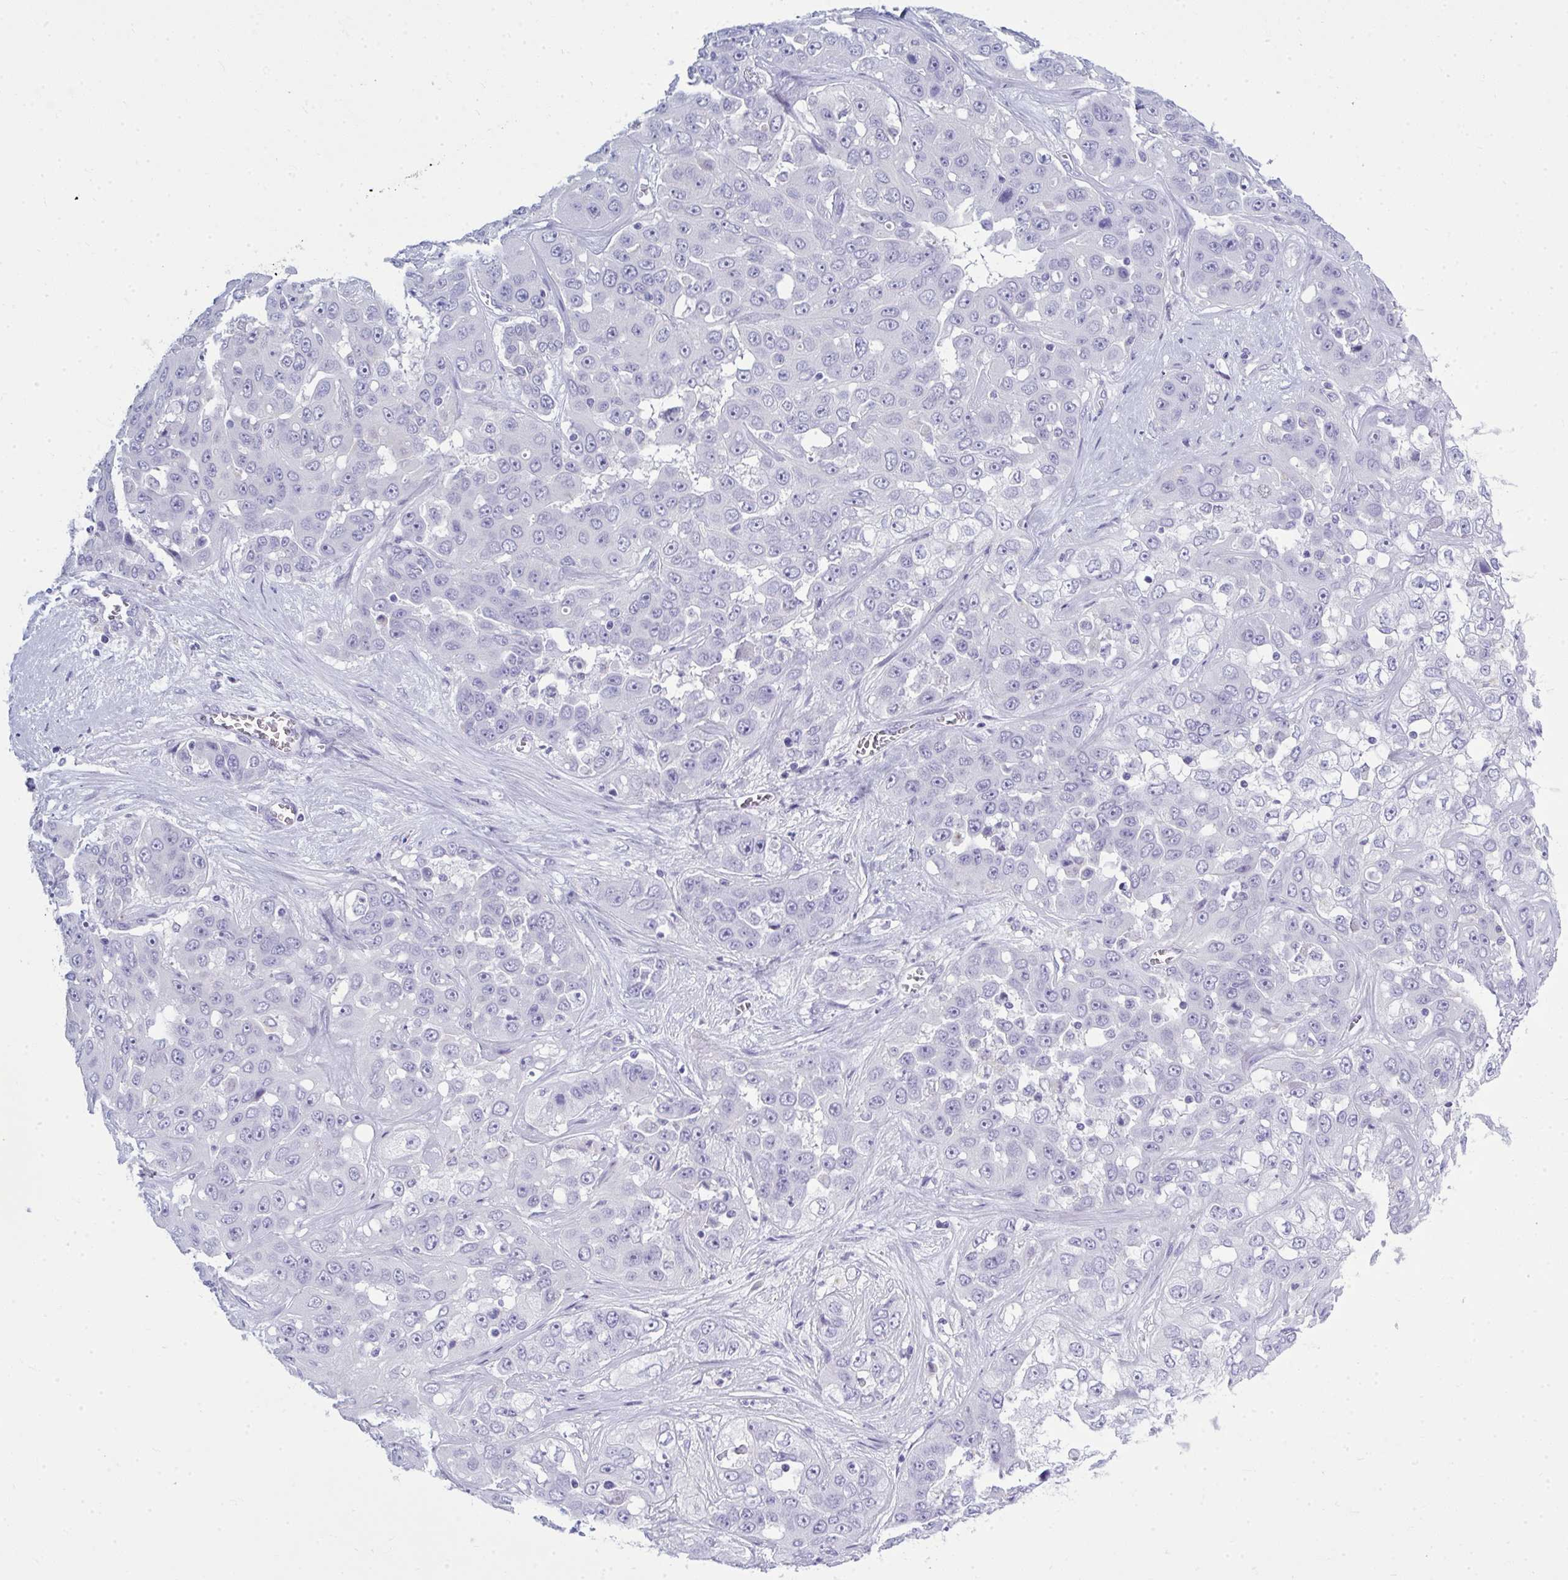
{"staining": {"intensity": "negative", "quantity": "none", "location": "none"}, "tissue": "liver cancer", "cell_type": "Tumor cells", "image_type": "cancer", "snomed": [{"axis": "morphology", "description": "Cholangiocarcinoma"}, {"axis": "topography", "description": "Liver"}], "caption": "This is an IHC micrograph of liver cholangiocarcinoma. There is no staining in tumor cells.", "gene": "QDPR", "patient": {"sex": "female", "age": 52}}